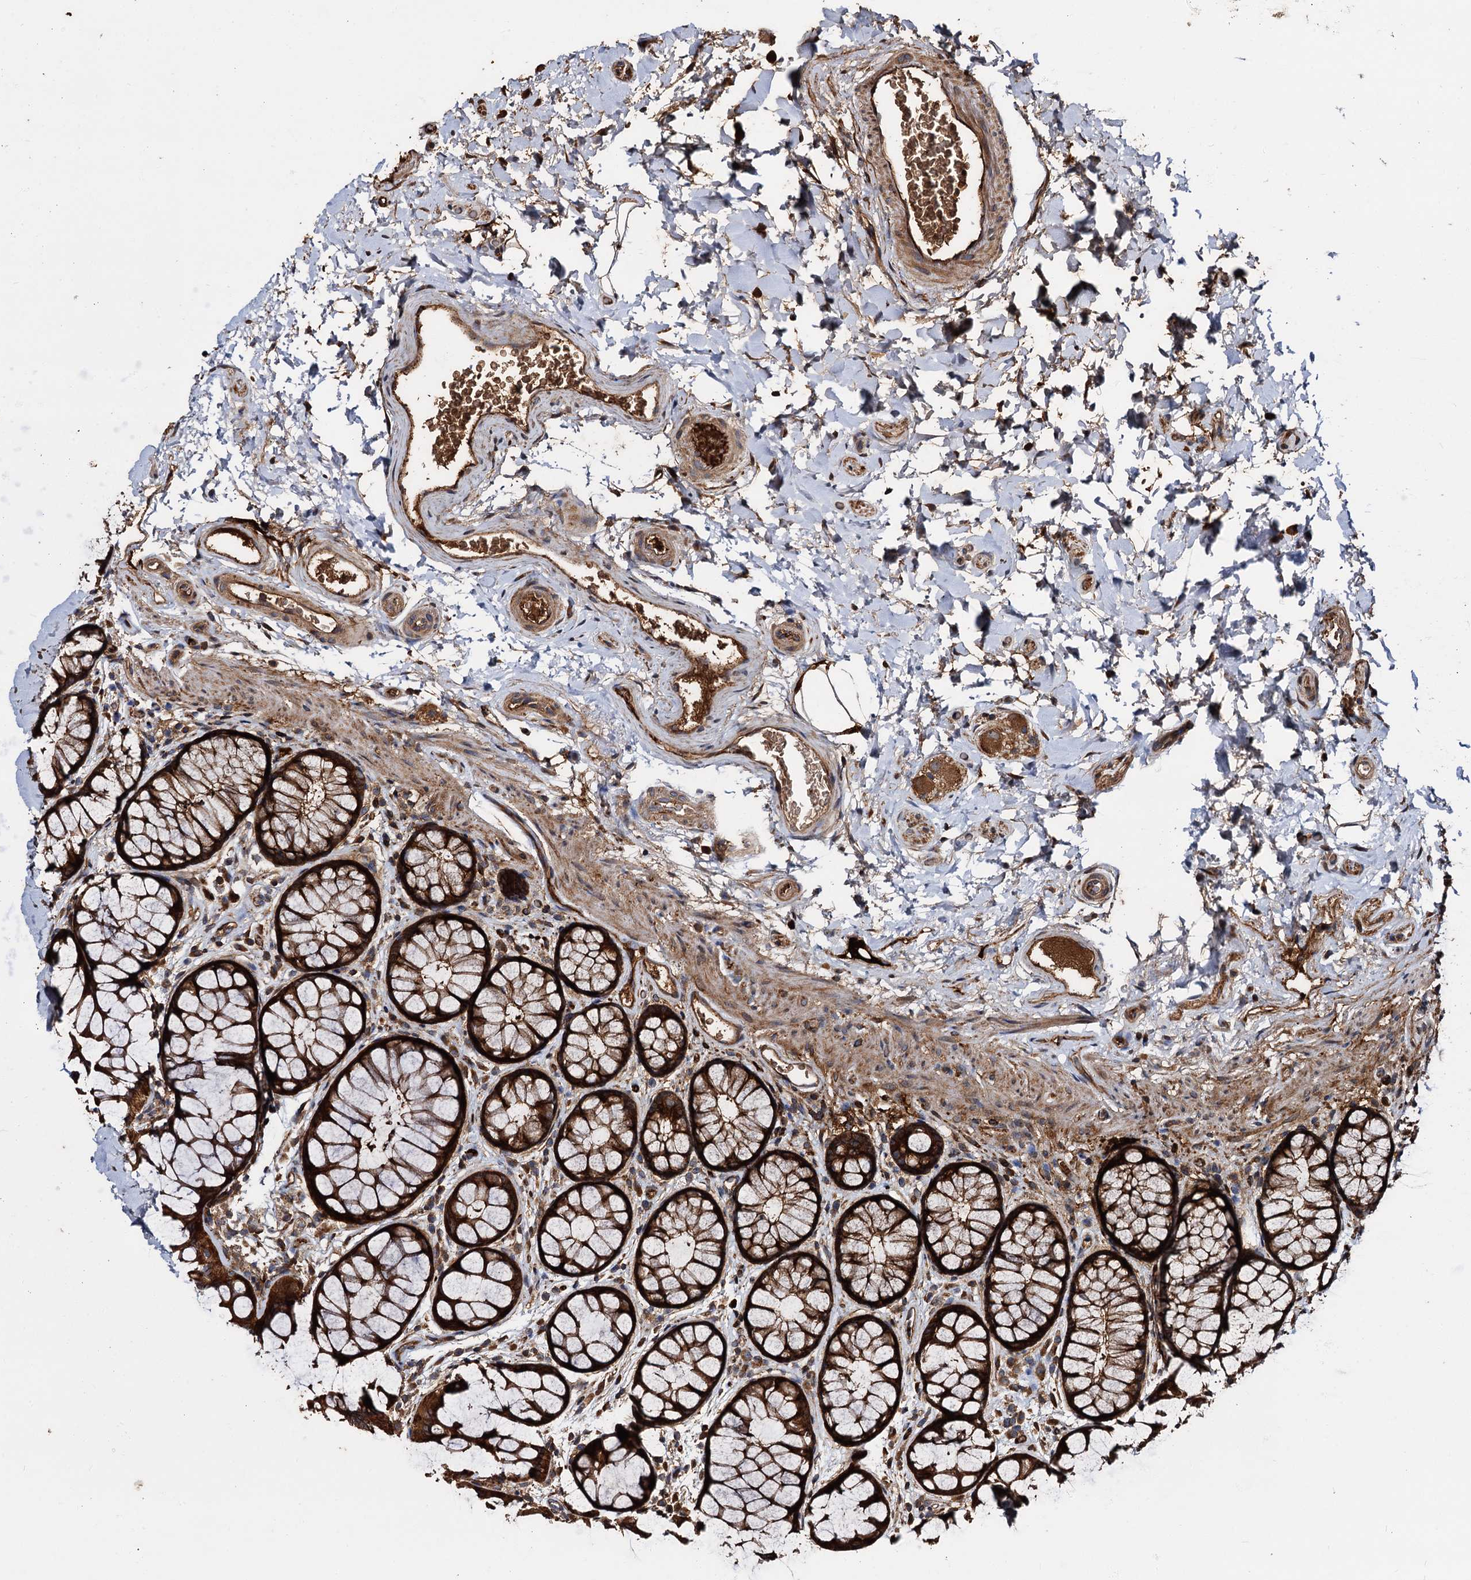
{"staining": {"intensity": "strong", "quantity": ">75%", "location": "cytoplasmic/membranous"}, "tissue": "colon", "cell_type": "Endothelial cells", "image_type": "normal", "snomed": [{"axis": "morphology", "description": "Normal tissue, NOS"}, {"axis": "topography", "description": "Colon"}], "caption": "This image demonstrates IHC staining of unremarkable colon, with high strong cytoplasmic/membranous staining in approximately >75% of endothelial cells.", "gene": "PEX5", "patient": {"sex": "female", "age": 82}}